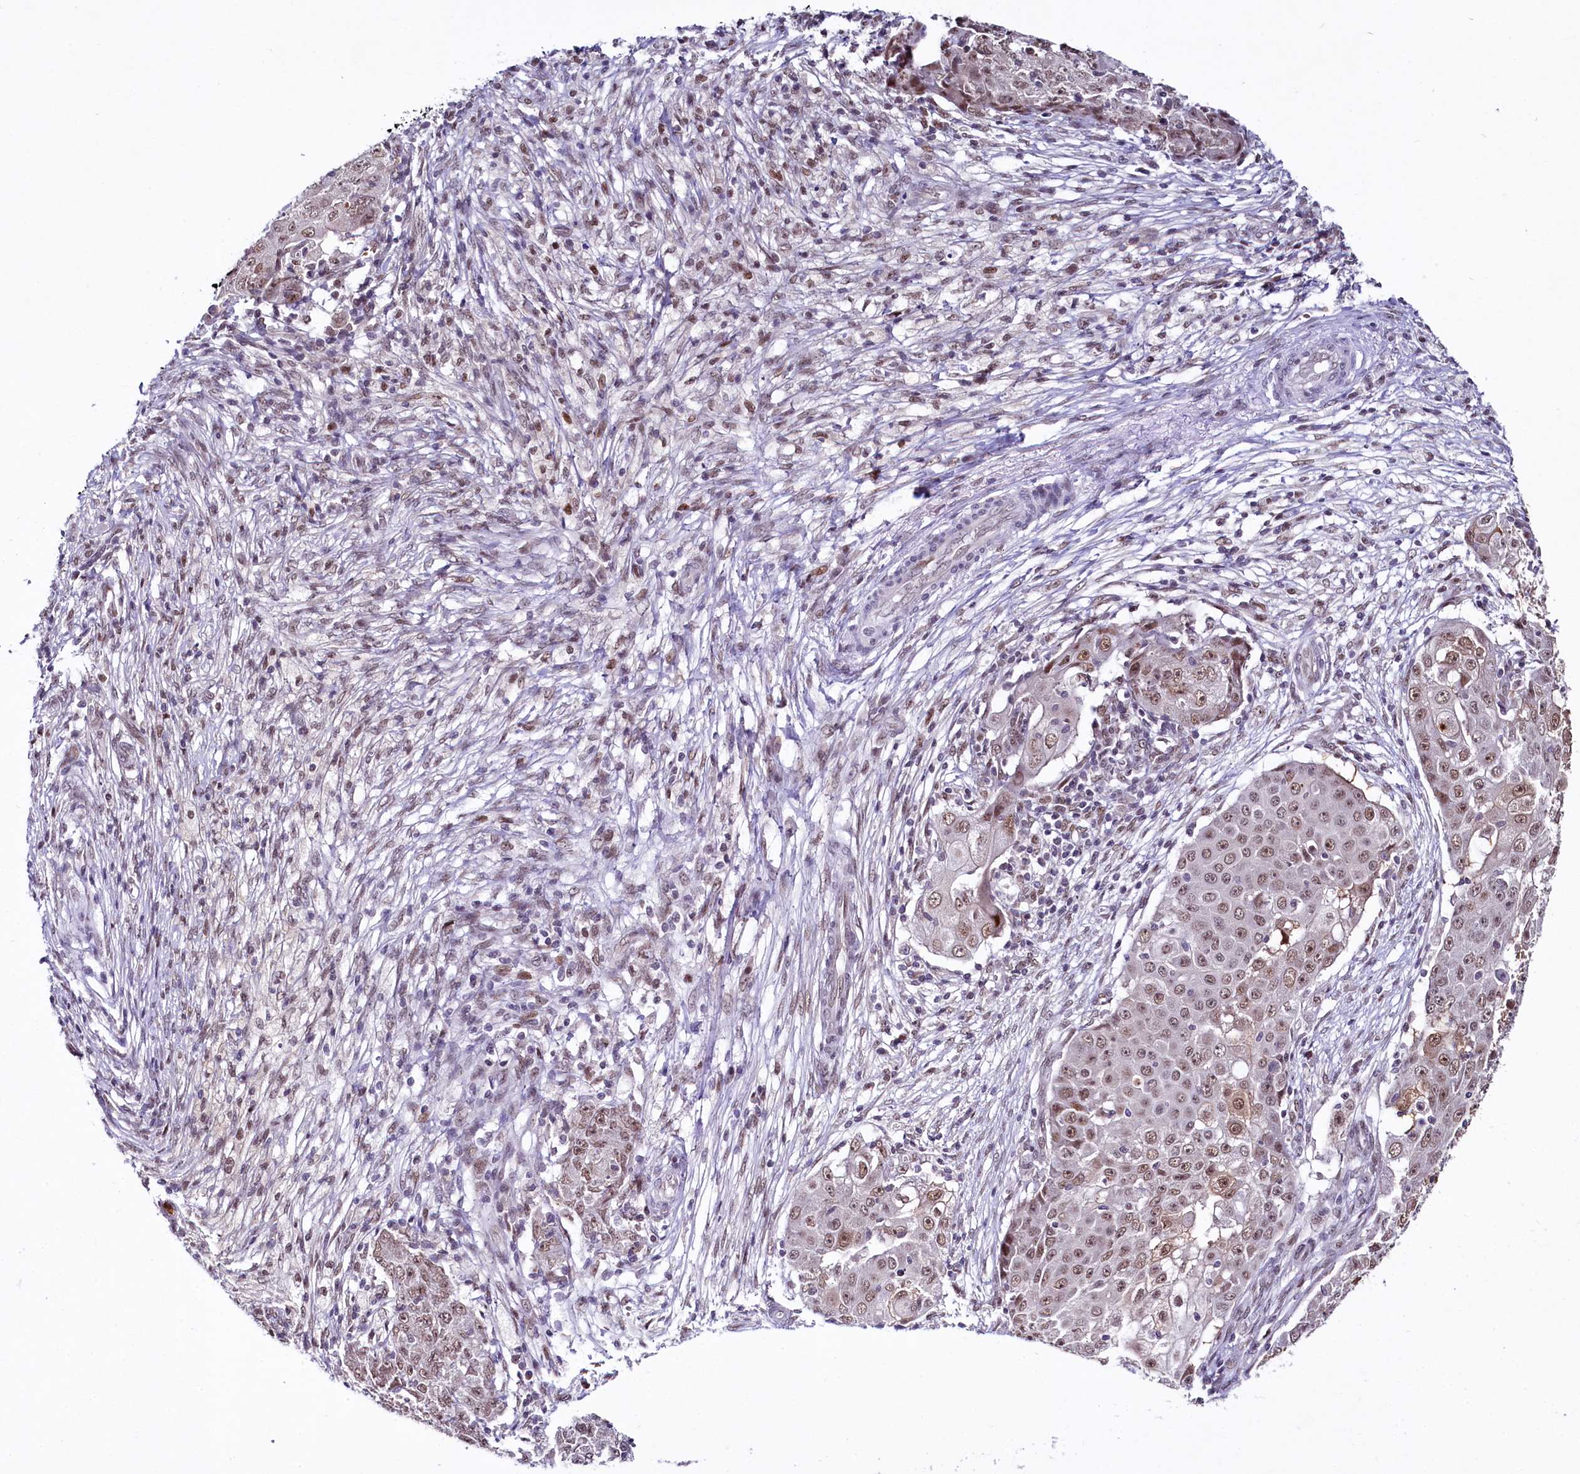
{"staining": {"intensity": "weak", "quantity": "25%-75%", "location": "nuclear"}, "tissue": "ovarian cancer", "cell_type": "Tumor cells", "image_type": "cancer", "snomed": [{"axis": "morphology", "description": "Carcinoma, endometroid"}, {"axis": "topography", "description": "Ovary"}], "caption": "Weak nuclear protein expression is seen in about 25%-75% of tumor cells in ovarian endometroid carcinoma. (Stains: DAB (3,3'-diaminobenzidine) in brown, nuclei in blue, Microscopy: brightfield microscopy at high magnification).", "gene": "SCAF11", "patient": {"sex": "female", "age": 42}}